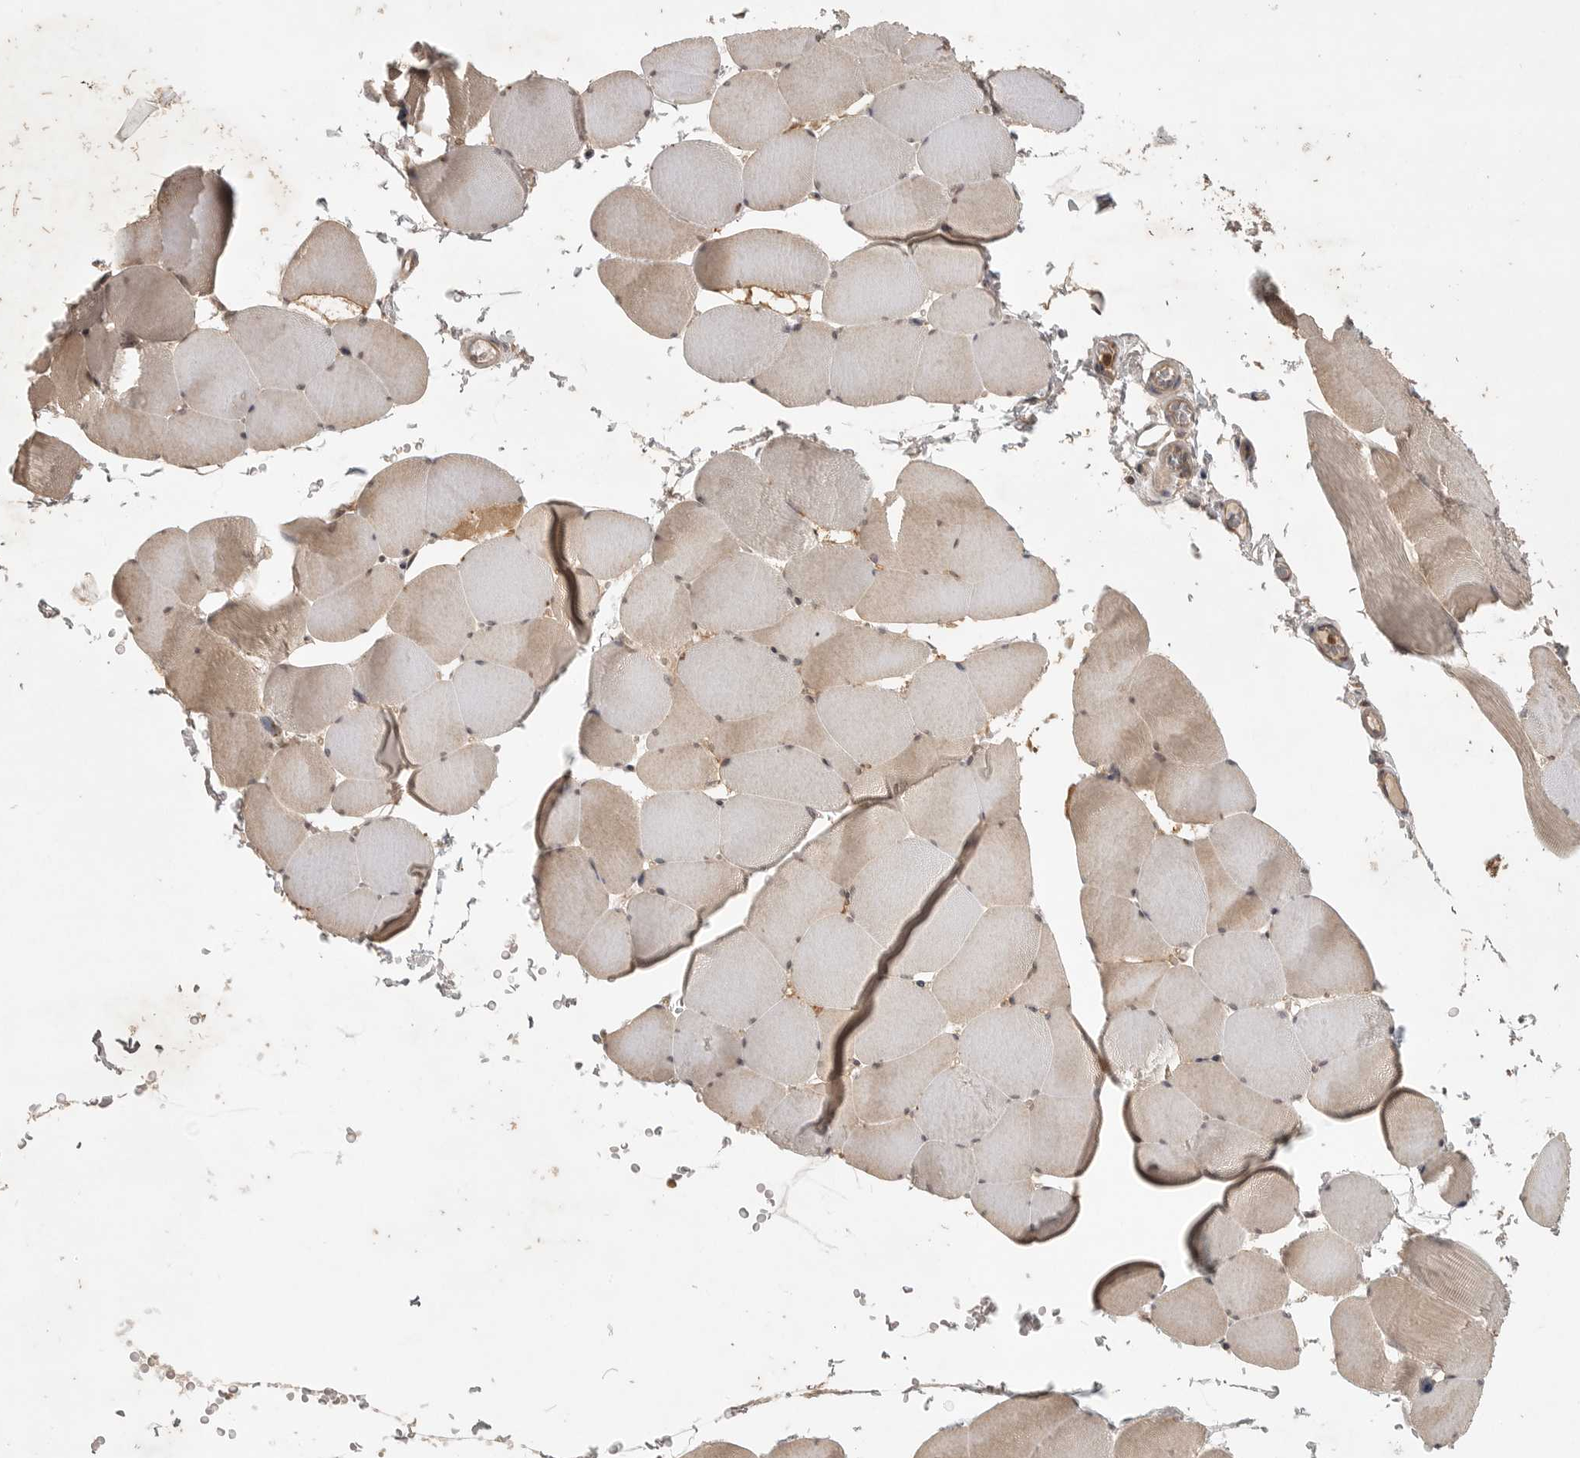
{"staining": {"intensity": "weak", "quantity": ">75%", "location": "cytoplasmic/membranous"}, "tissue": "skeletal muscle", "cell_type": "Myocytes", "image_type": "normal", "snomed": [{"axis": "morphology", "description": "Normal tissue, NOS"}, {"axis": "topography", "description": "Skeletal muscle"}], "caption": "Immunohistochemistry image of benign skeletal muscle stained for a protein (brown), which reveals low levels of weak cytoplasmic/membranous expression in about >75% of myocytes.", "gene": "ZNF232", "patient": {"sex": "male", "age": 62}}